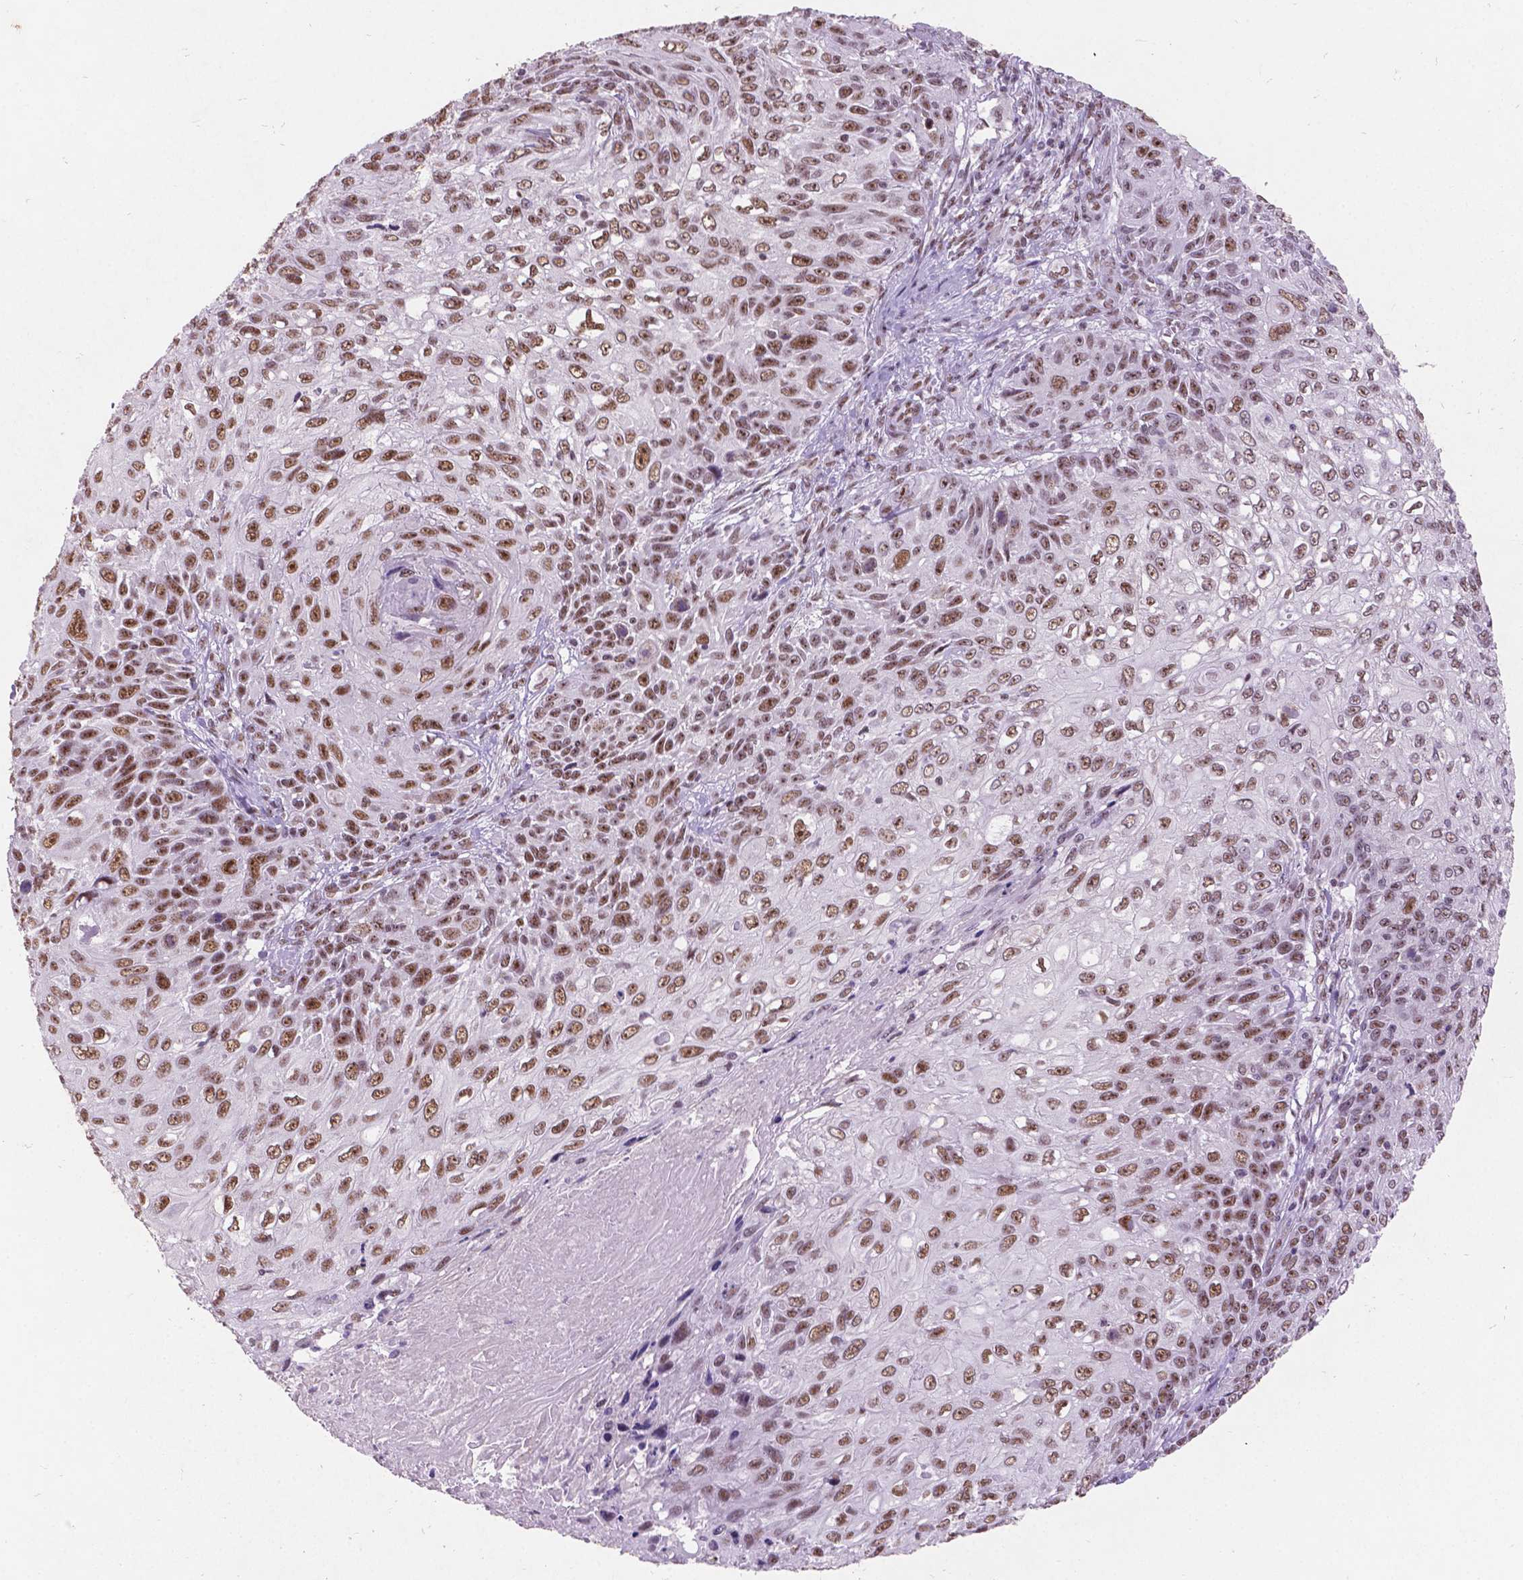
{"staining": {"intensity": "moderate", "quantity": ">75%", "location": "nuclear"}, "tissue": "skin cancer", "cell_type": "Tumor cells", "image_type": "cancer", "snomed": [{"axis": "morphology", "description": "Squamous cell carcinoma, NOS"}, {"axis": "topography", "description": "Skin"}], "caption": "There is medium levels of moderate nuclear positivity in tumor cells of skin cancer (squamous cell carcinoma), as demonstrated by immunohistochemical staining (brown color).", "gene": "COIL", "patient": {"sex": "male", "age": 92}}